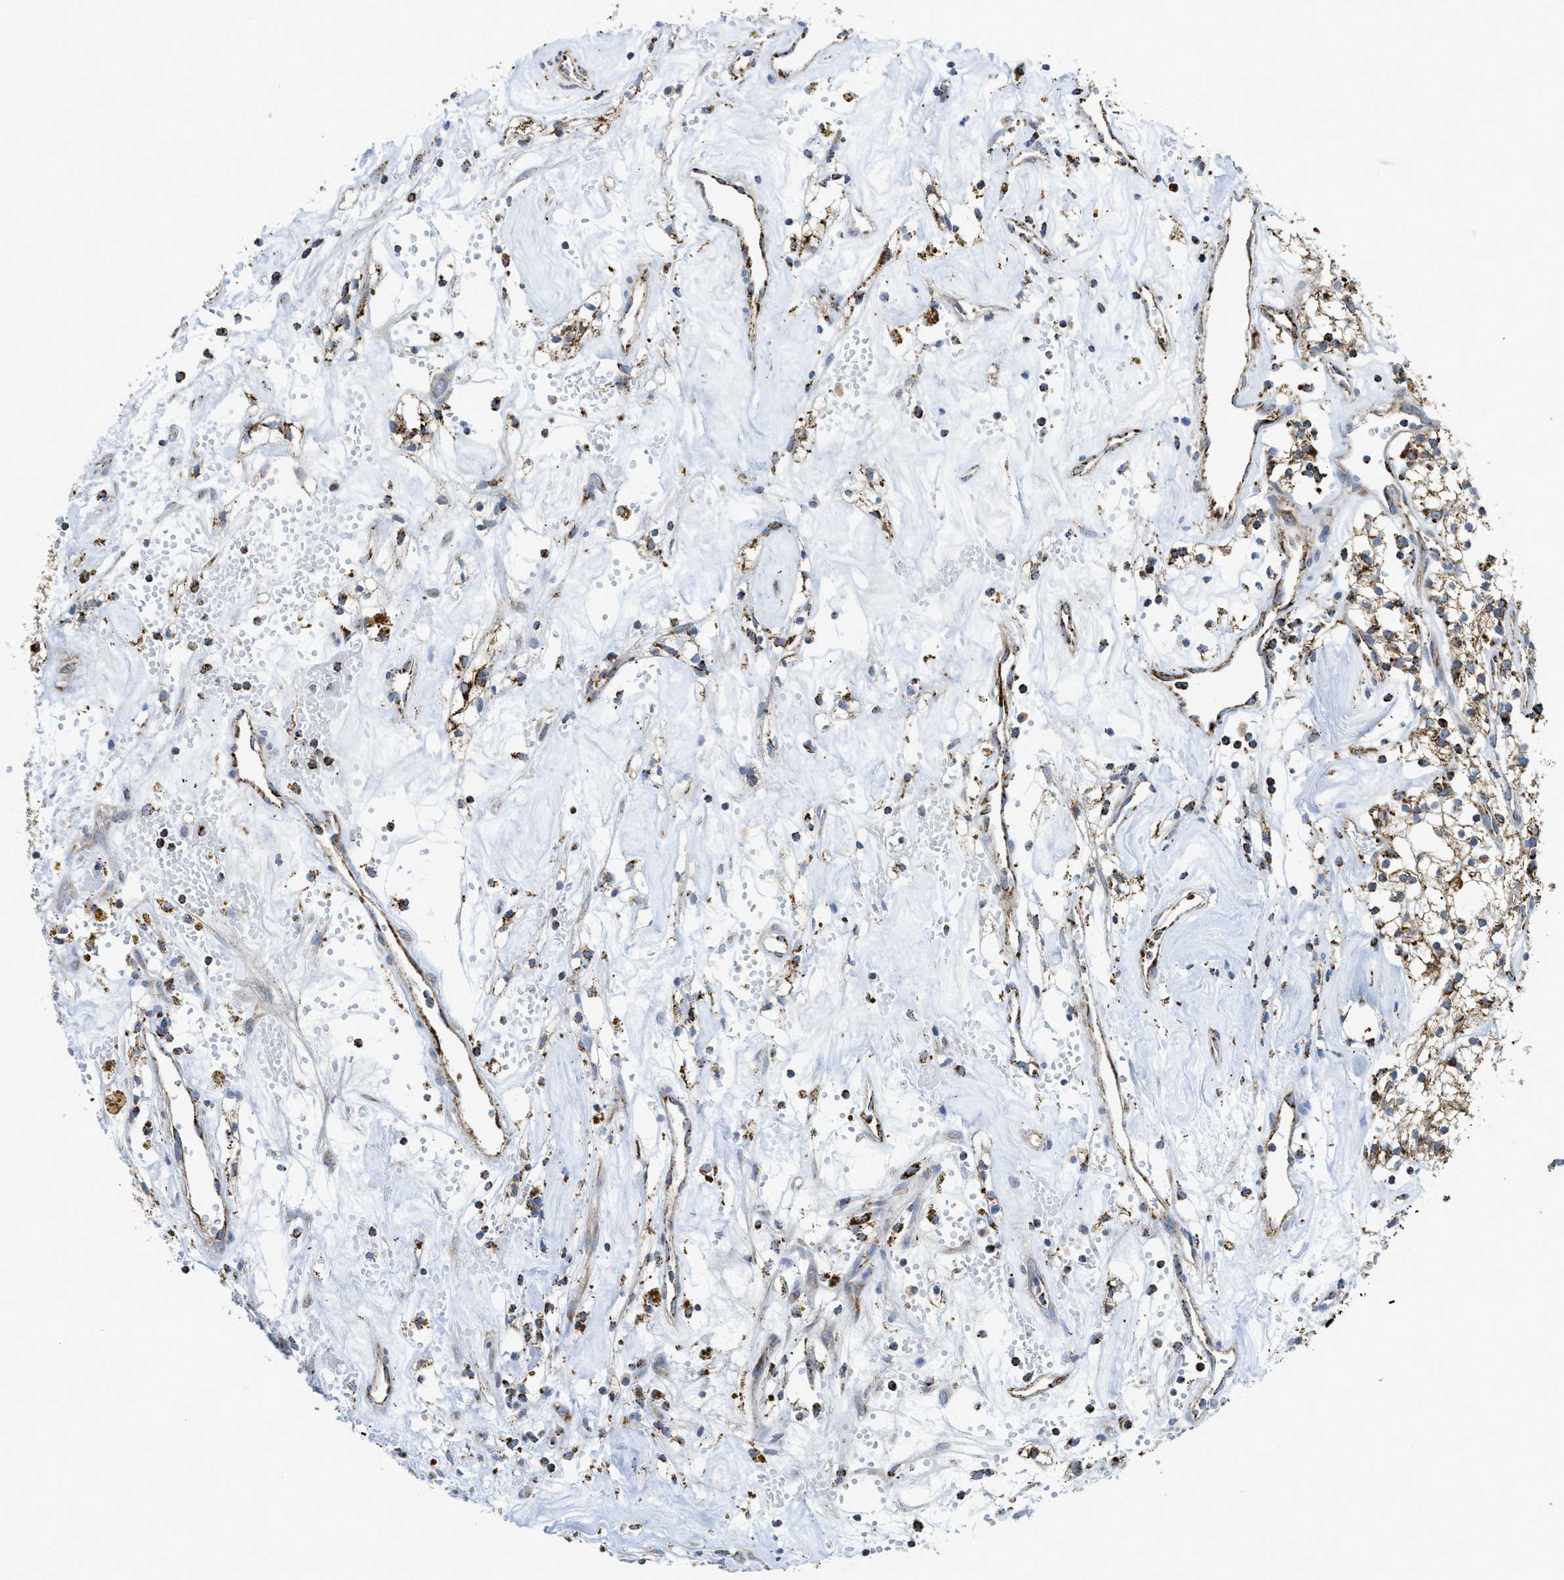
{"staining": {"intensity": "strong", "quantity": ">75%", "location": "cytoplasmic/membranous"}, "tissue": "renal cancer", "cell_type": "Tumor cells", "image_type": "cancer", "snomed": [{"axis": "morphology", "description": "Adenocarcinoma, NOS"}, {"axis": "topography", "description": "Kidney"}], "caption": "A high-resolution micrograph shows immunohistochemistry staining of renal adenocarcinoma, which reveals strong cytoplasmic/membranous staining in approximately >75% of tumor cells. (IHC, brightfield microscopy, high magnification).", "gene": "SQOR", "patient": {"sex": "male", "age": 59}}